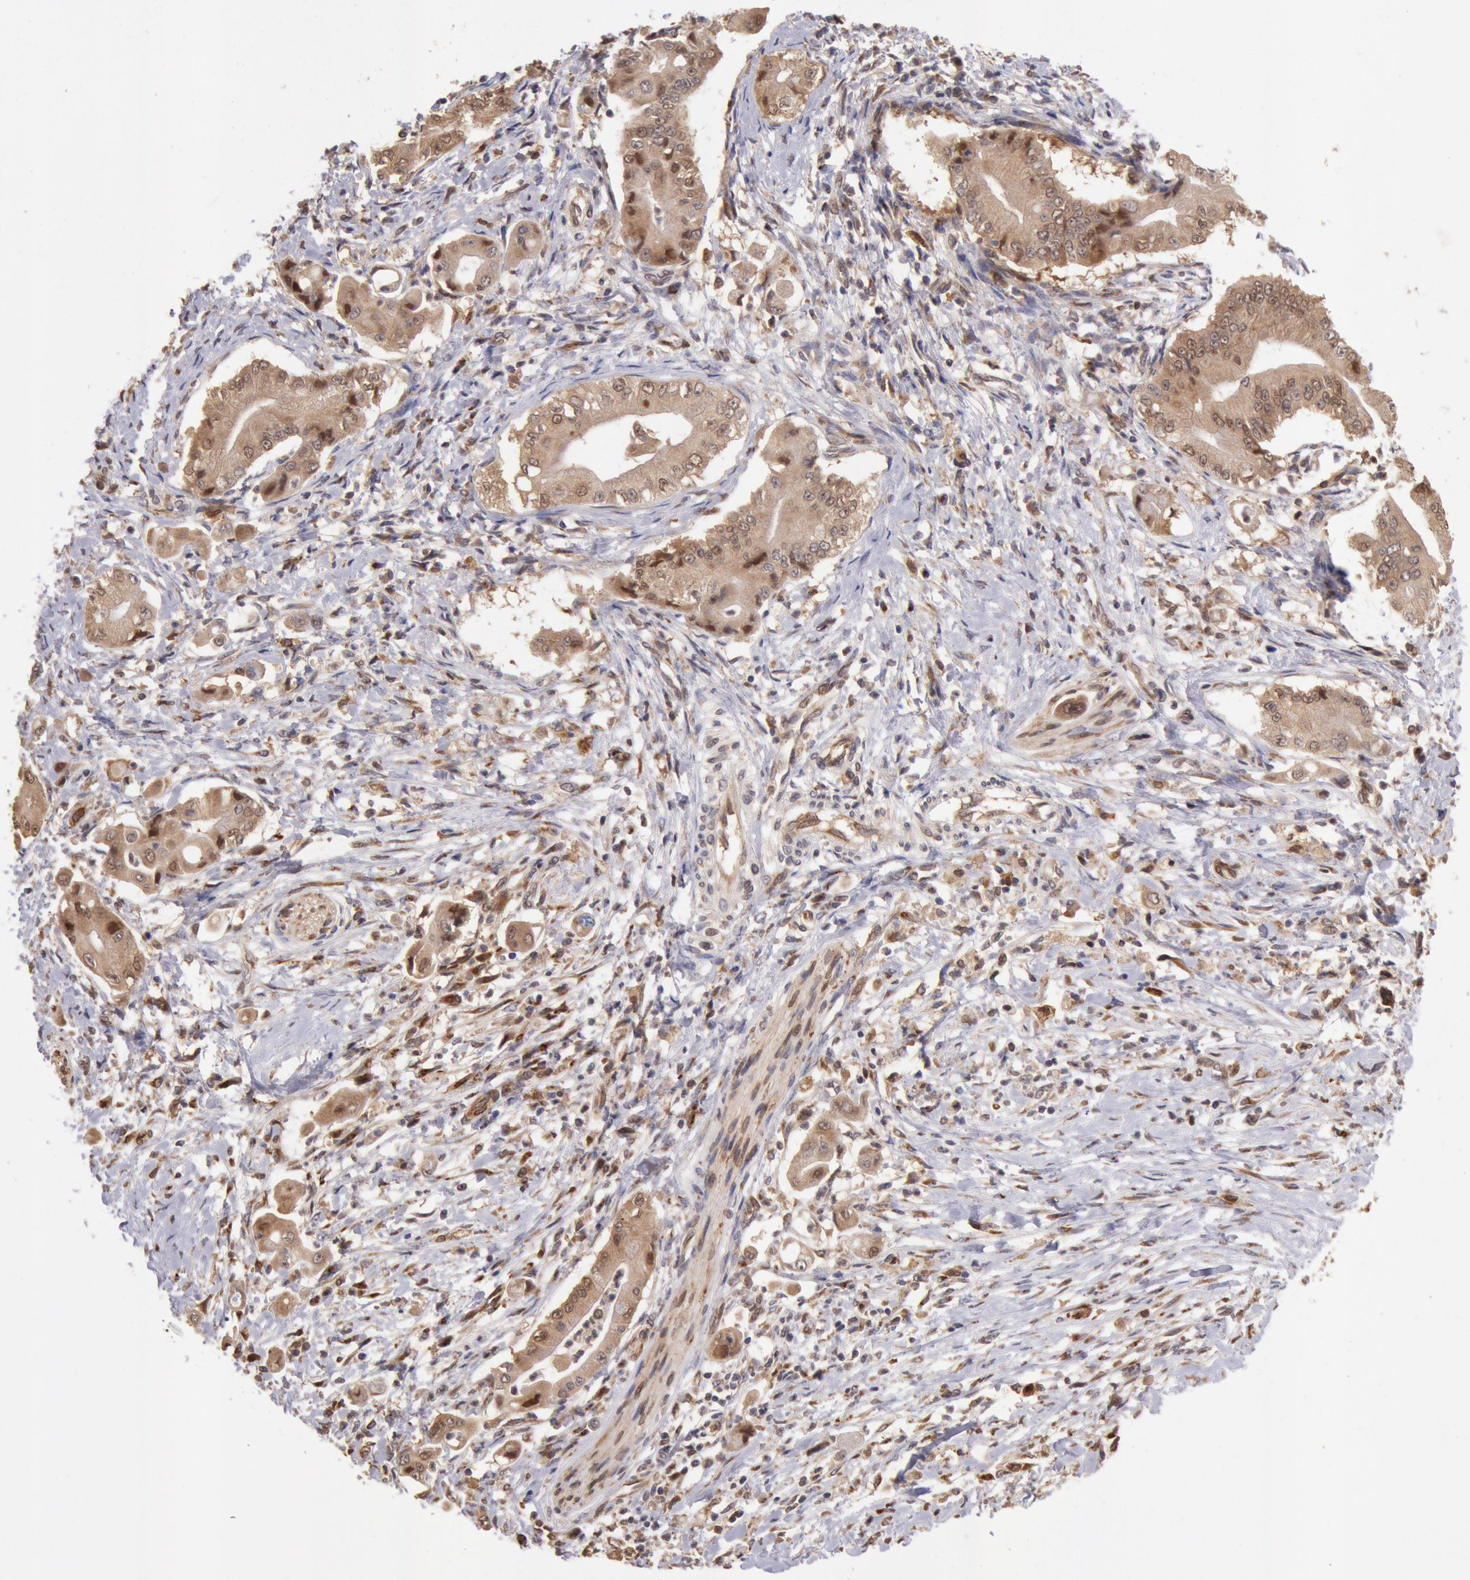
{"staining": {"intensity": "moderate", "quantity": ">75%", "location": "cytoplasmic/membranous,nuclear"}, "tissue": "pancreatic cancer", "cell_type": "Tumor cells", "image_type": "cancer", "snomed": [{"axis": "morphology", "description": "Adenocarcinoma, NOS"}, {"axis": "topography", "description": "Pancreas"}], "caption": "Protein analysis of pancreatic cancer tissue exhibits moderate cytoplasmic/membranous and nuclear expression in approximately >75% of tumor cells.", "gene": "COMT", "patient": {"sex": "male", "age": 62}}